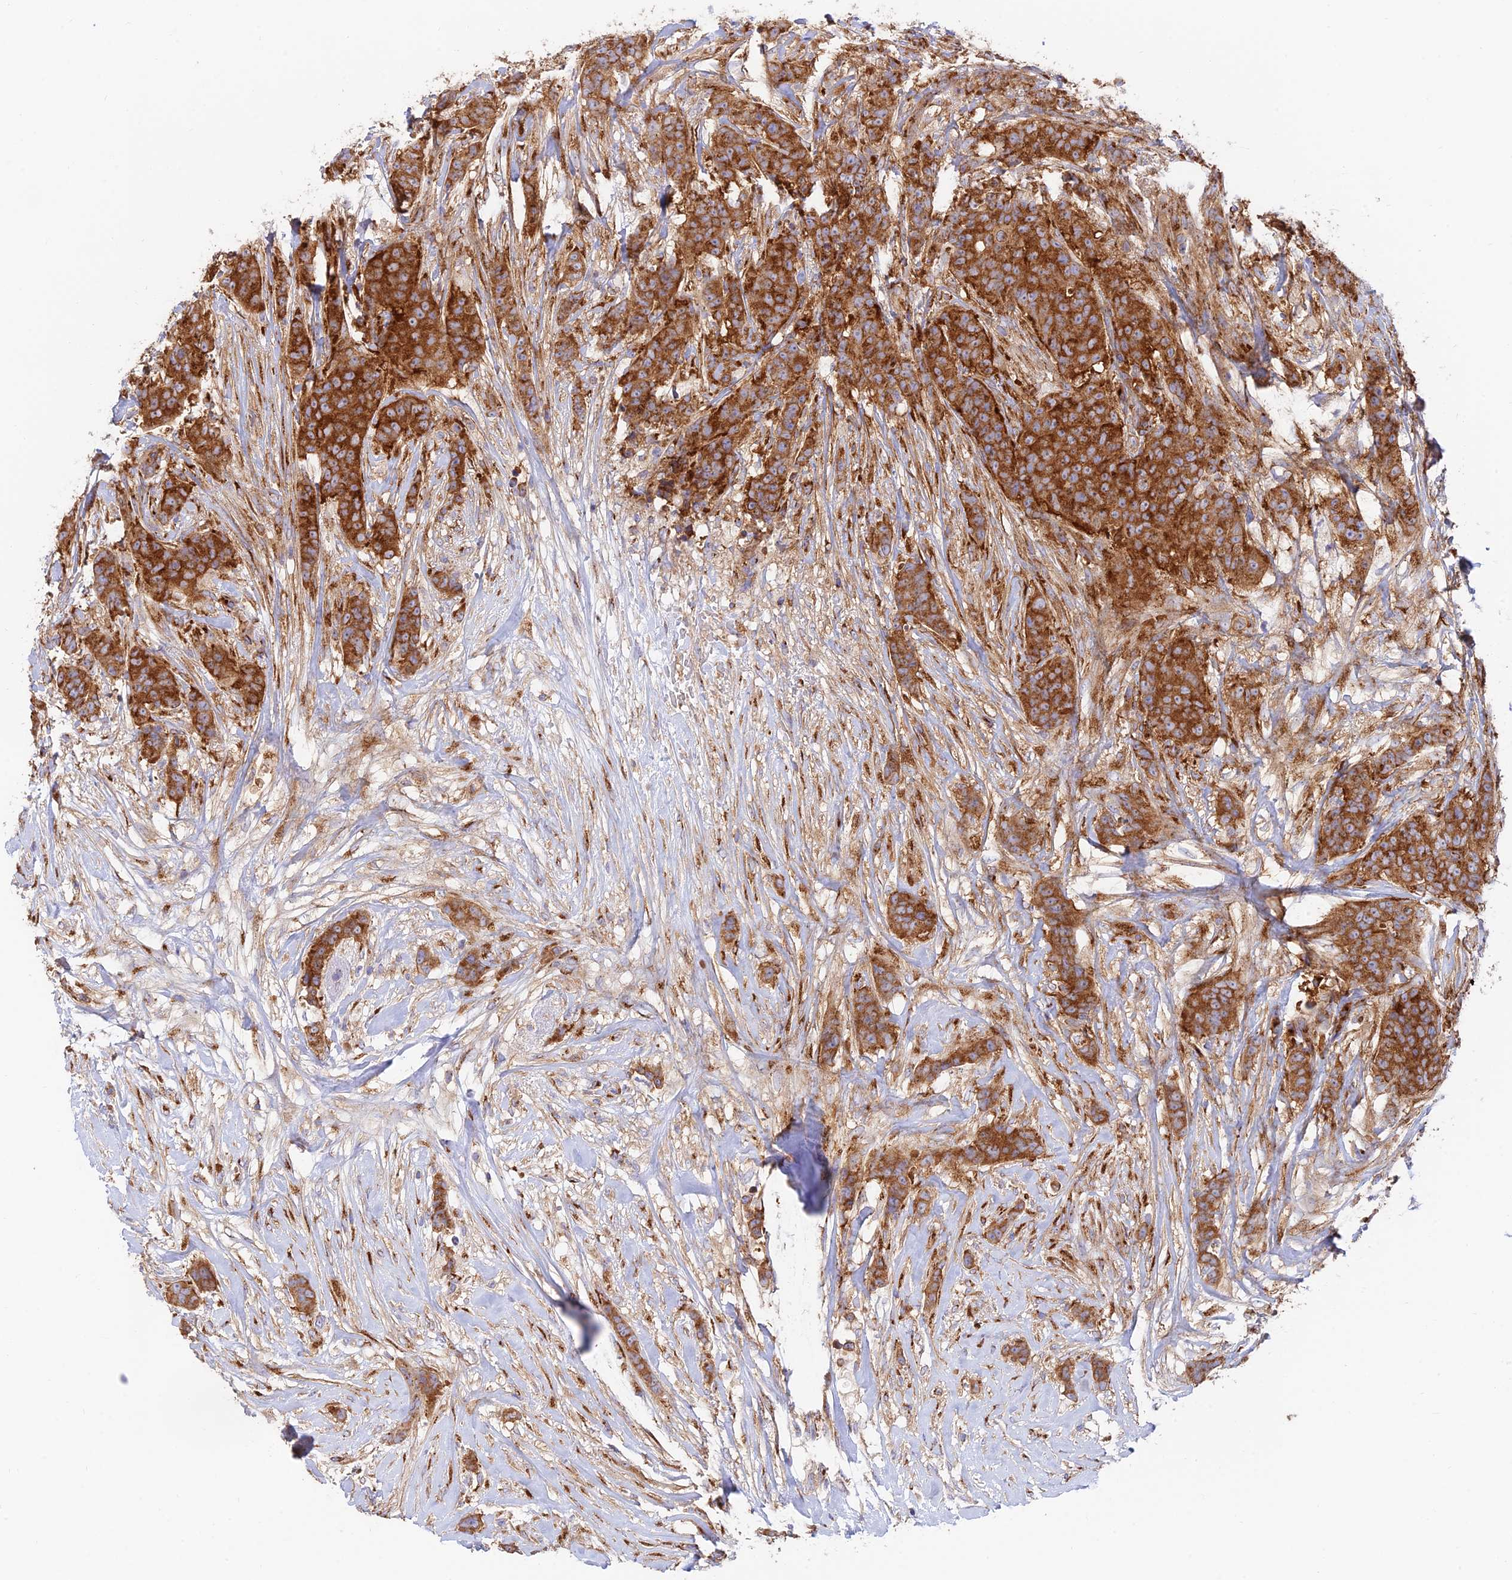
{"staining": {"intensity": "strong", "quantity": ">75%", "location": "cytoplasmic/membranous"}, "tissue": "breast cancer", "cell_type": "Tumor cells", "image_type": "cancer", "snomed": [{"axis": "morphology", "description": "Duct carcinoma"}, {"axis": "topography", "description": "Breast"}], "caption": "Strong cytoplasmic/membranous protein expression is identified in about >75% of tumor cells in breast cancer.", "gene": "GOLGA3", "patient": {"sex": "female", "age": 40}}